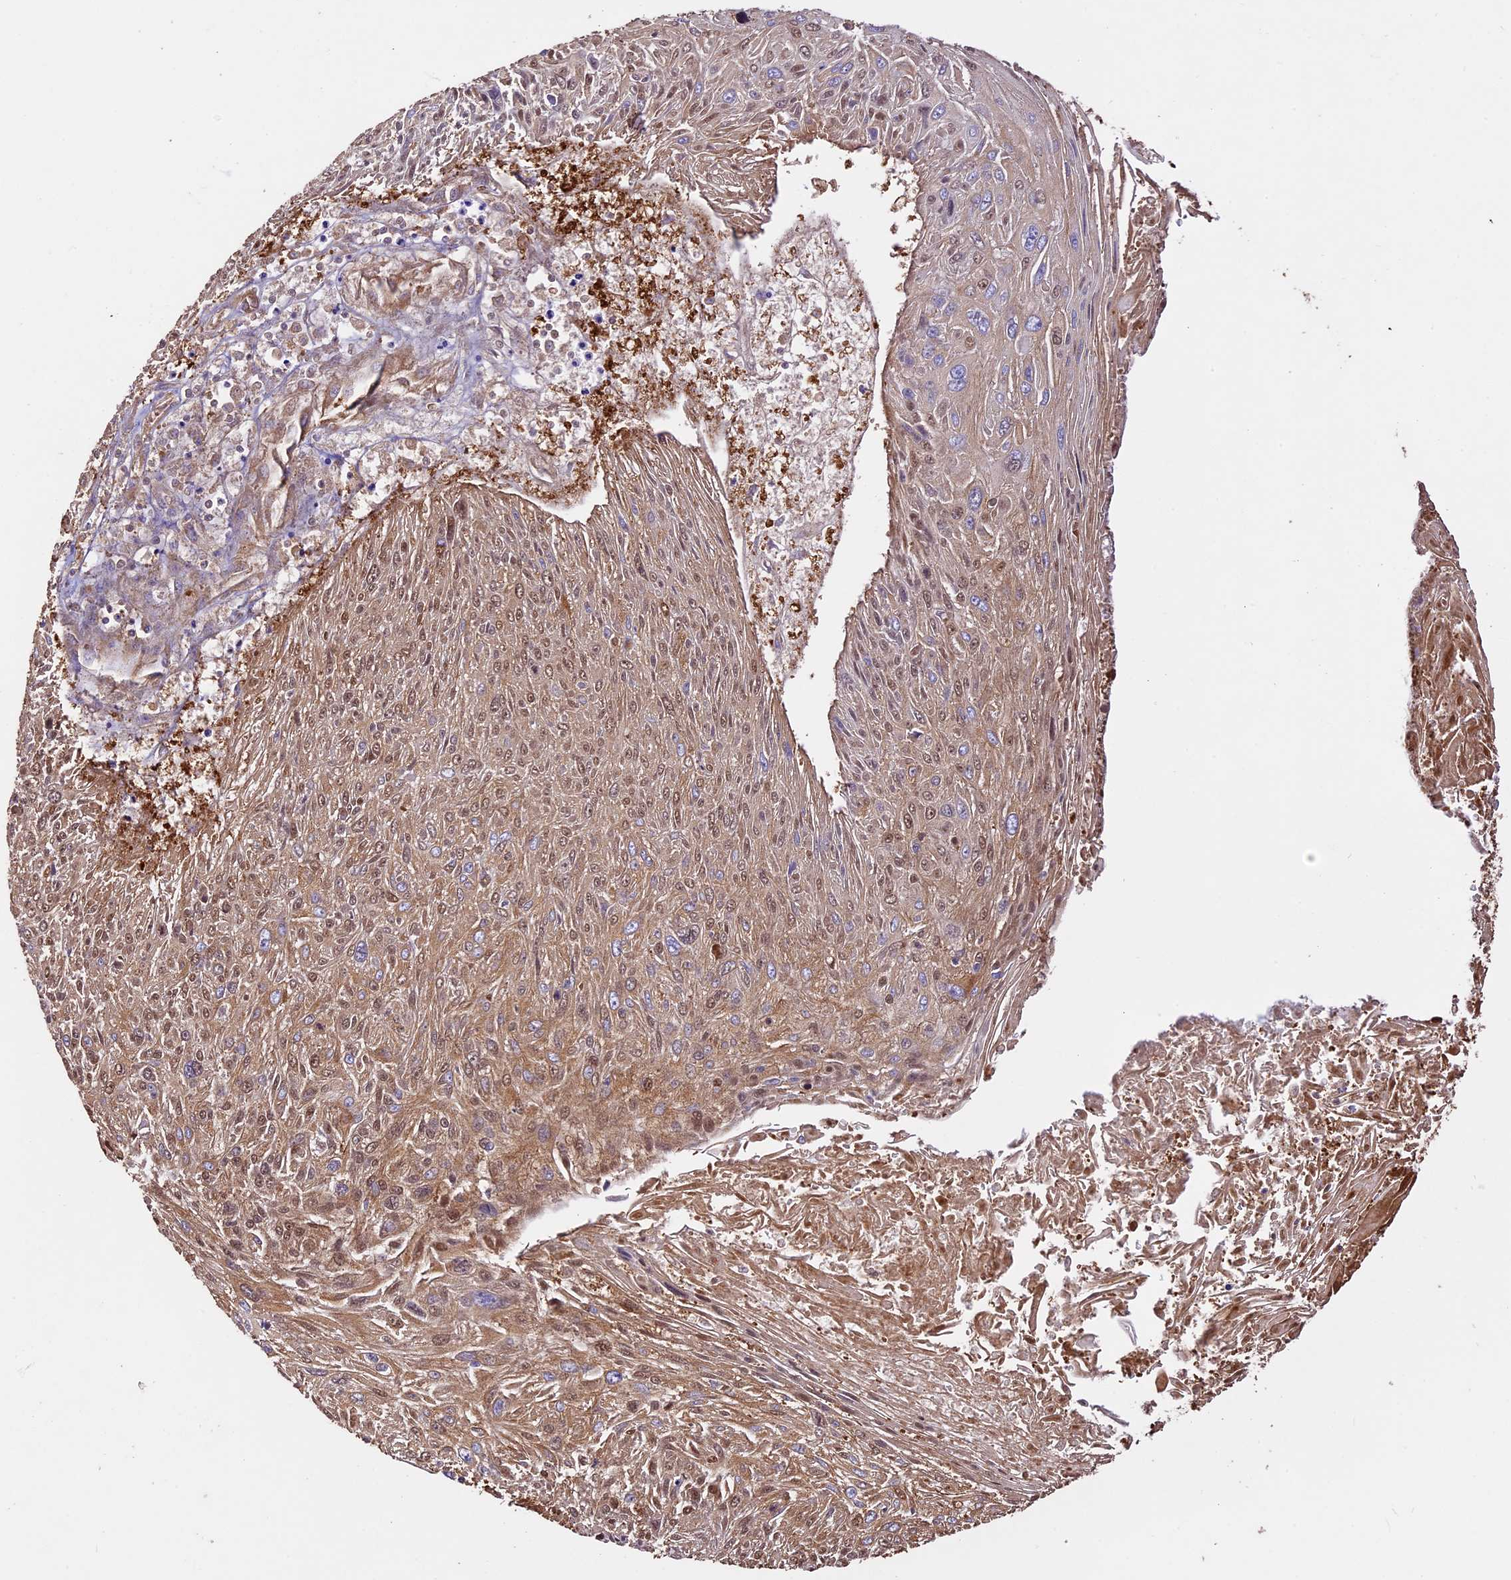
{"staining": {"intensity": "moderate", "quantity": "25%-75%", "location": "cytoplasmic/membranous,nuclear"}, "tissue": "cervical cancer", "cell_type": "Tumor cells", "image_type": "cancer", "snomed": [{"axis": "morphology", "description": "Squamous cell carcinoma, NOS"}, {"axis": "topography", "description": "Cervix"}], "caption": "Immunohistochemical staining of squamous cell carcinoma (cervical) reveals moderate cytoplasmic/membranous and nuclear protein staining in approximately 25%-75% of tumor cells.", "gene": "KARS1", "patient": {"sex": "female", "age": 51}}